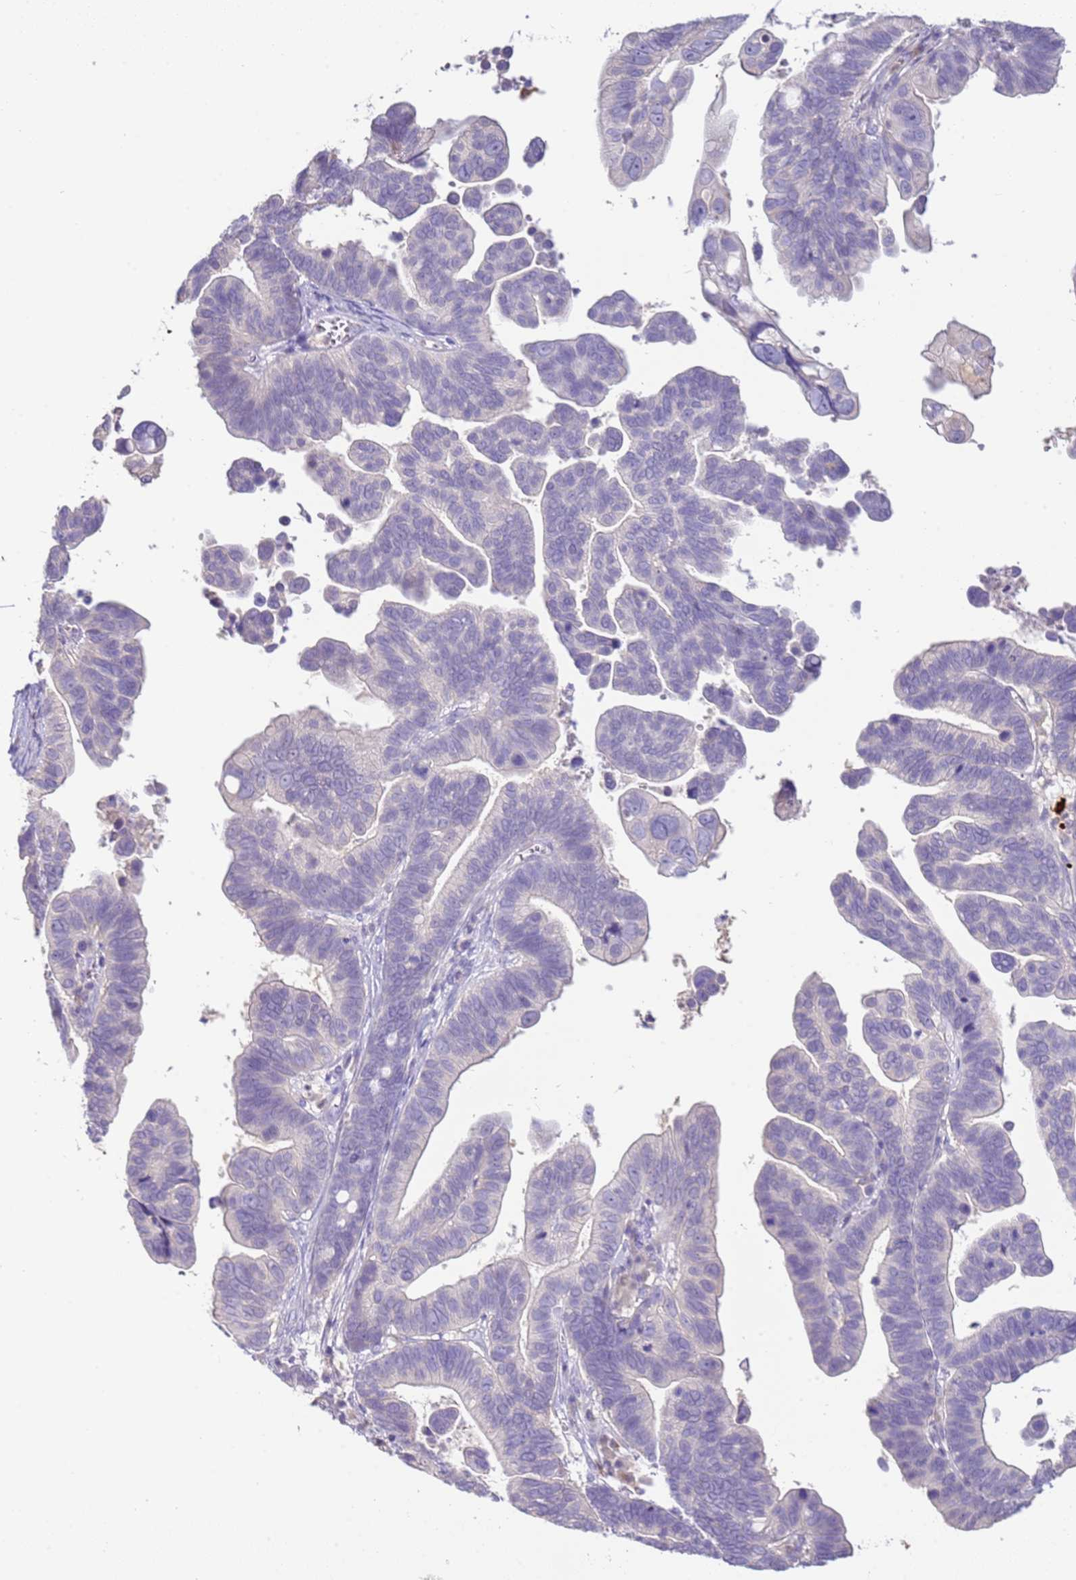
{"staining": {"intensity": "negative", "quantity": "none", "location": "none"}, "tissue": "ovarian cancer", "cell_type": "Tumor cells", "image_type": "cancer", "snomed": [{"axis": "morphology", "description": "Cystadenocarcinoma, serous, NOS"}, {"axis": "topography", "description": "Ovary"}], "caption": "The photomicrograph exhibits no staining of tumor cells in serous cystadenocarcinoma (ovarian).", "gene": "IL2RG", "patient": {"sex": "female", "age": 56}}